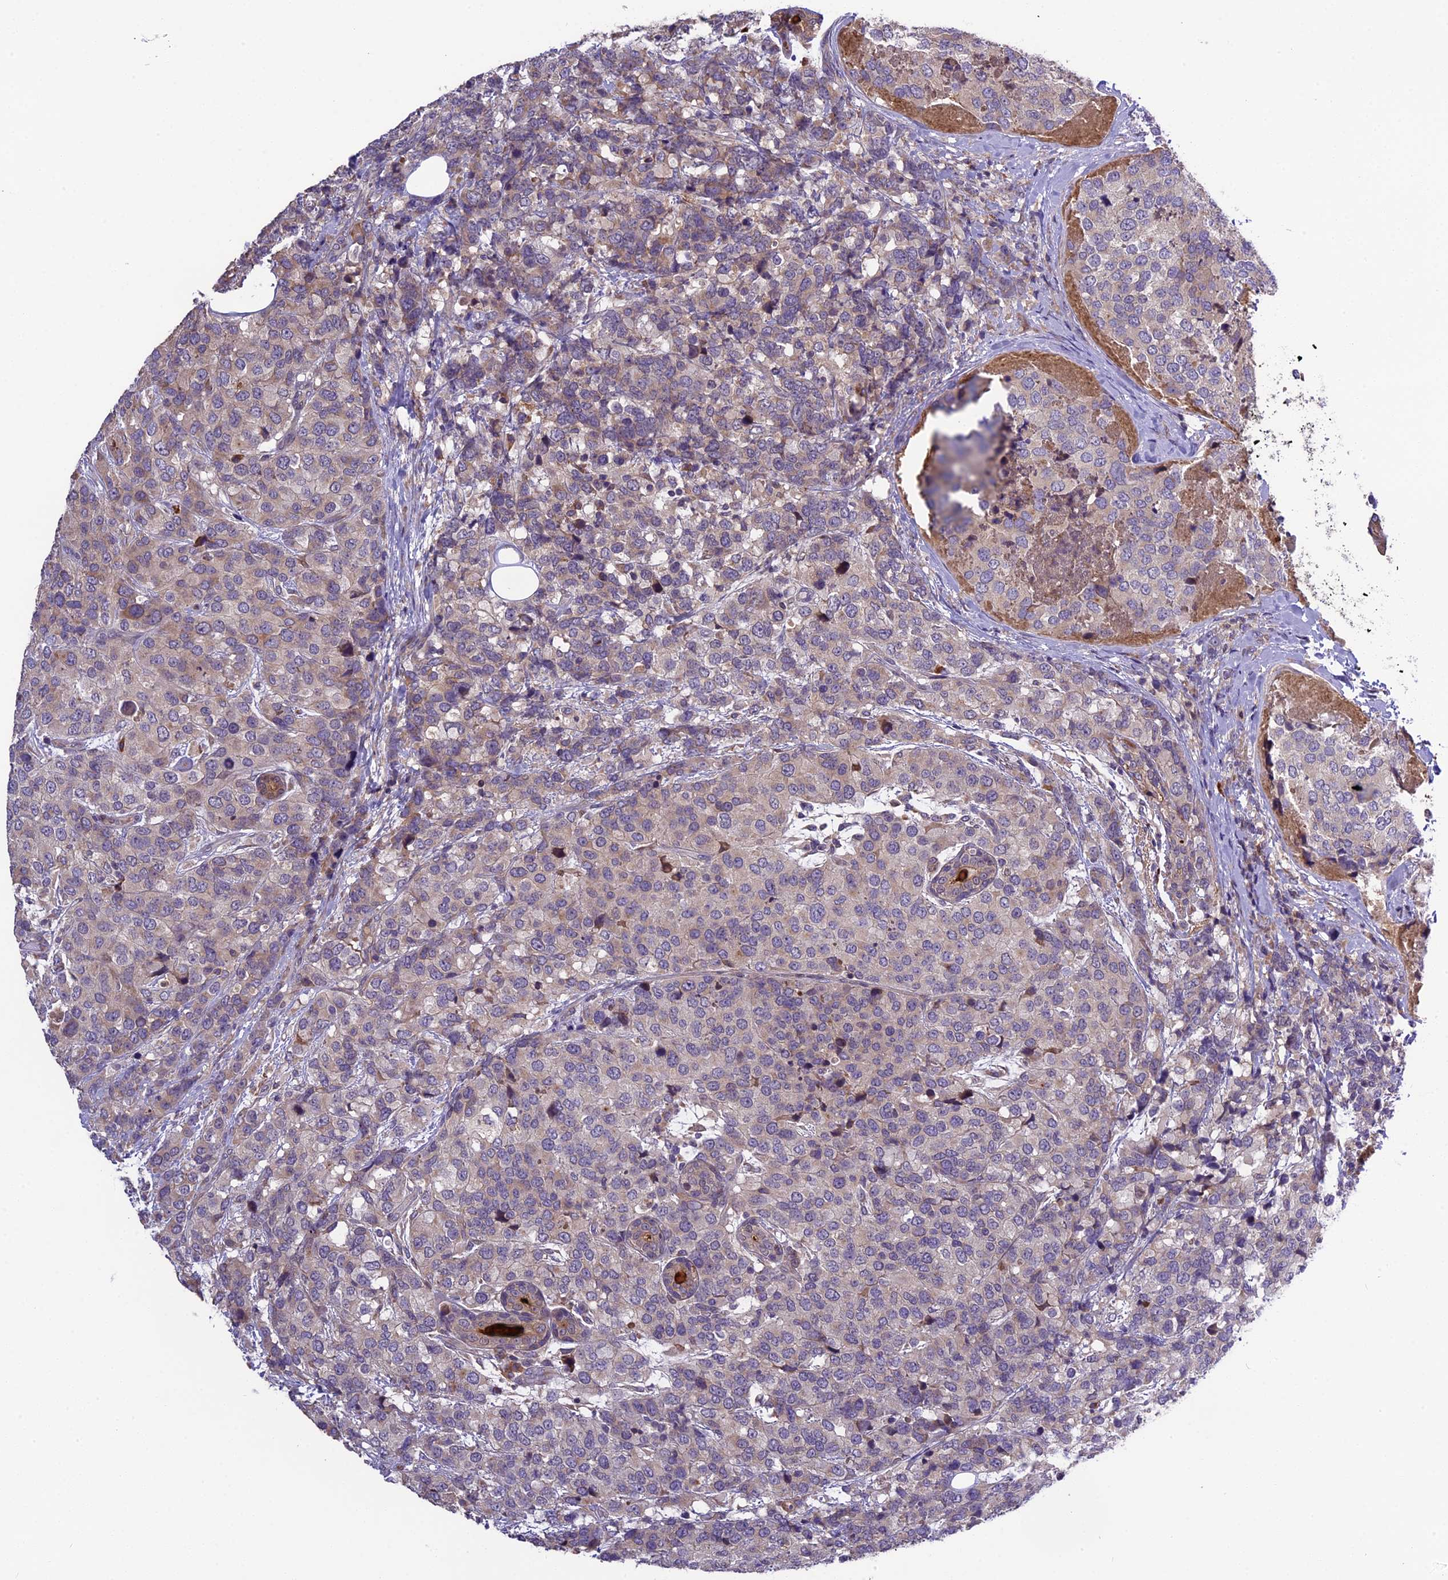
{"staining": {"intensity": "weak", "quantity": "25%-75%", "location": "cytoplasmic/membranous"}, "tissue": "breast cancer", "cell_type": "Tumor cells", "image_type": "cancer", "snomed": [{"axis": "morphology", "description": "Lobular carcinoma"}, {"axis": "topography", "description": "Breast"}], "caption": "Lobular carcinoma (breast) stained with DAB immunohistochemistry exhibits low levels of weak cytoplasmic/membranous expression in about 25%-75% of tumor cells.", "gene": "ABCC10", "patient": {"sex": "female", "age": 59}}